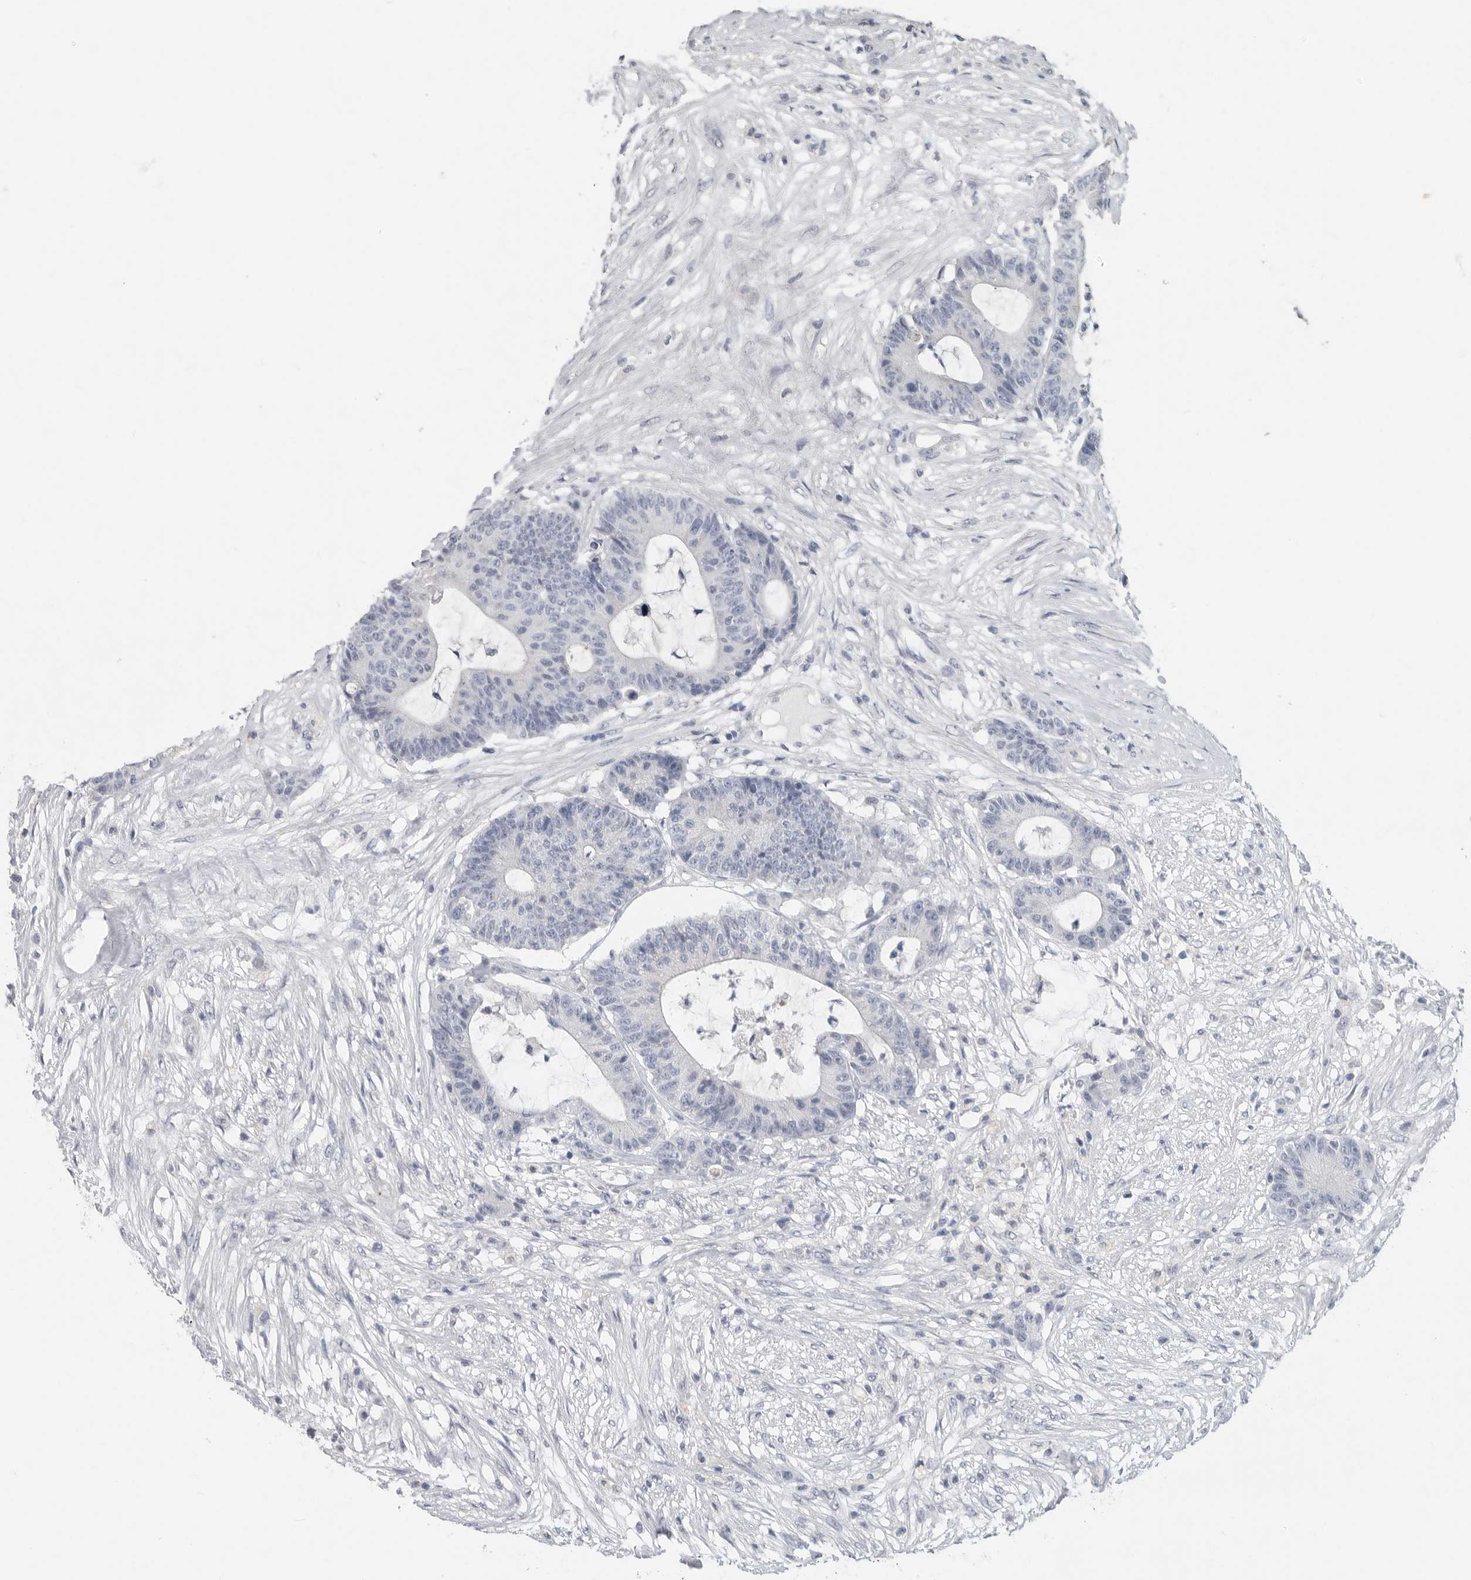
{"staining": {"intensity": "negative", "quantity": "none", "location": "none"}, "tissue": "colorectal cancer", "cell_type": "Tumor cells", "image_type": "cancer", "snomed": [{"axis": "morphology", "description": "Adenocarcinoma, NOS"}, {"axis": "topography", "description": "Colon"}], "caption": "Immunohistochemistry image of neoplastic tissue: colorectal cancer (adenocarcinoma) stained with DAB (3,3'-diaminobenzidine) reveals no significant protein positivity in tumor cells.", "gene": "REG4", "patient": {"sex": "female", "age": 84}}